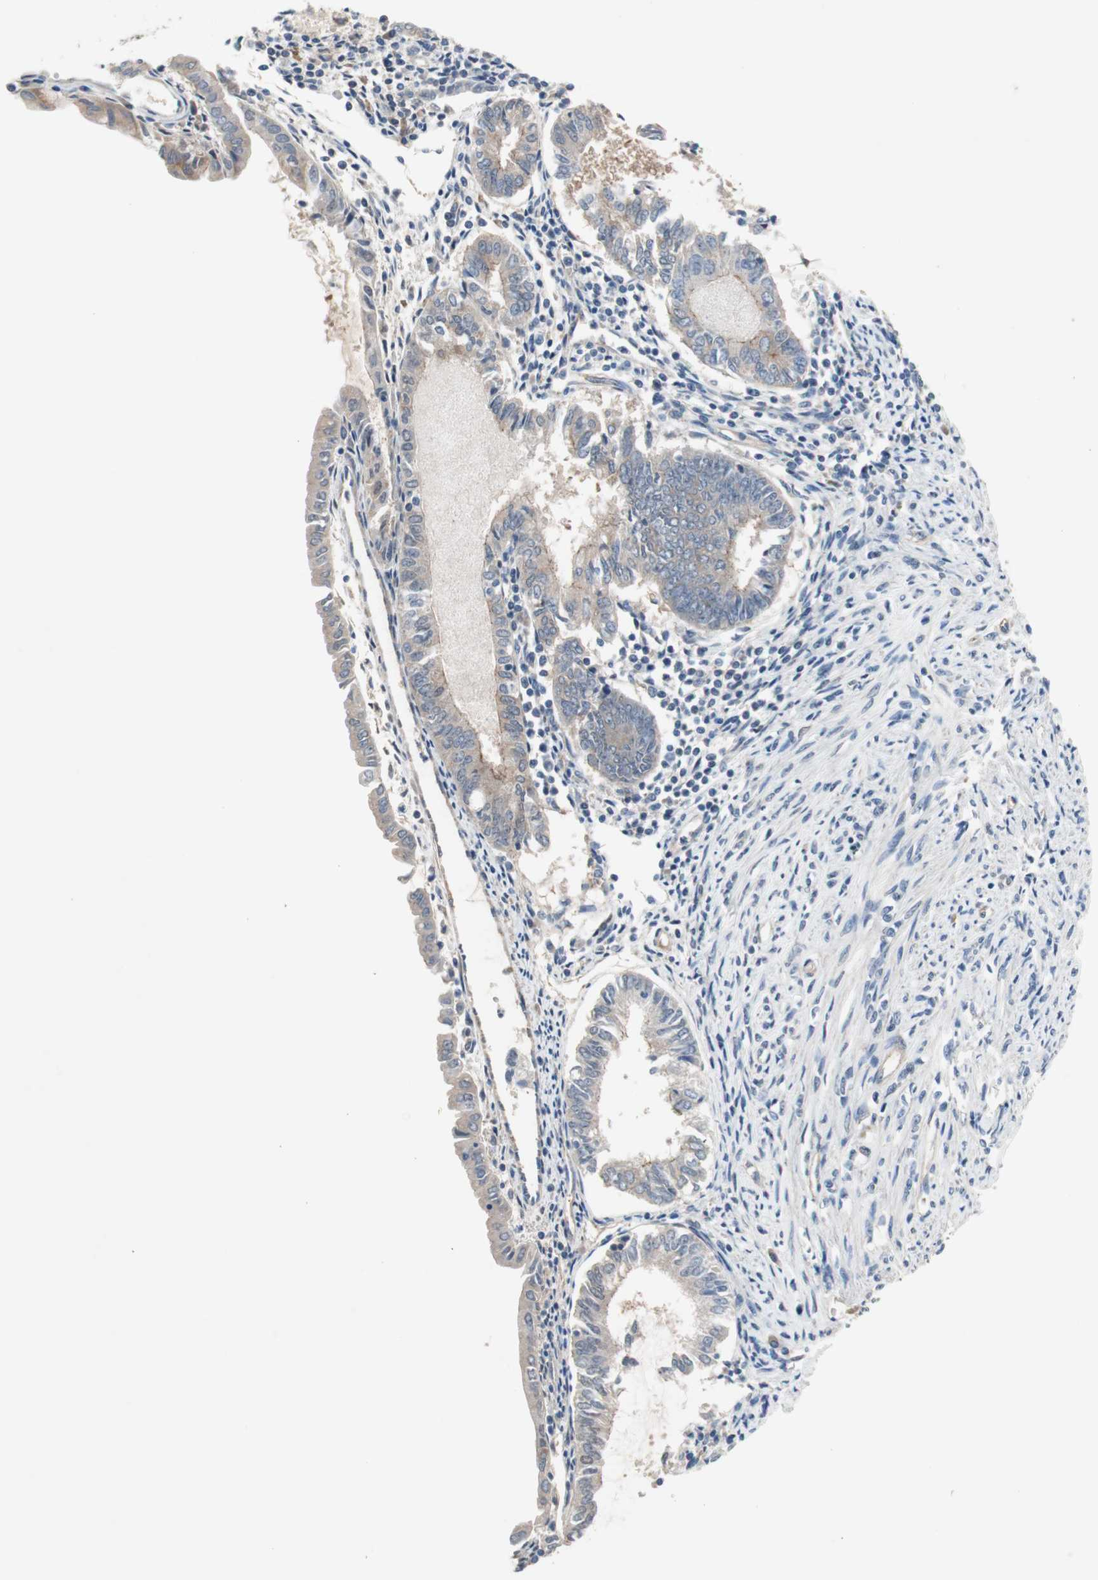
{"staining": {"intensity": "negative", "quantity": "none", "location": "none"}, "tissue": "endometrial cancer", "cell_type": "Tumor cells", "image_type": "cancer", "snomed": [{"axis": "morphology", "description": "Adenocarcinoma, NOS"}, {"axis": "topography", "description": "Endometrium"}], "caption": "Immunohistochemical staining of endometrial adenocarcinoma reveals no significant expression in tumor cells.", "gene": "GLUL", "patient": {"sex": "female", "age": 86}}